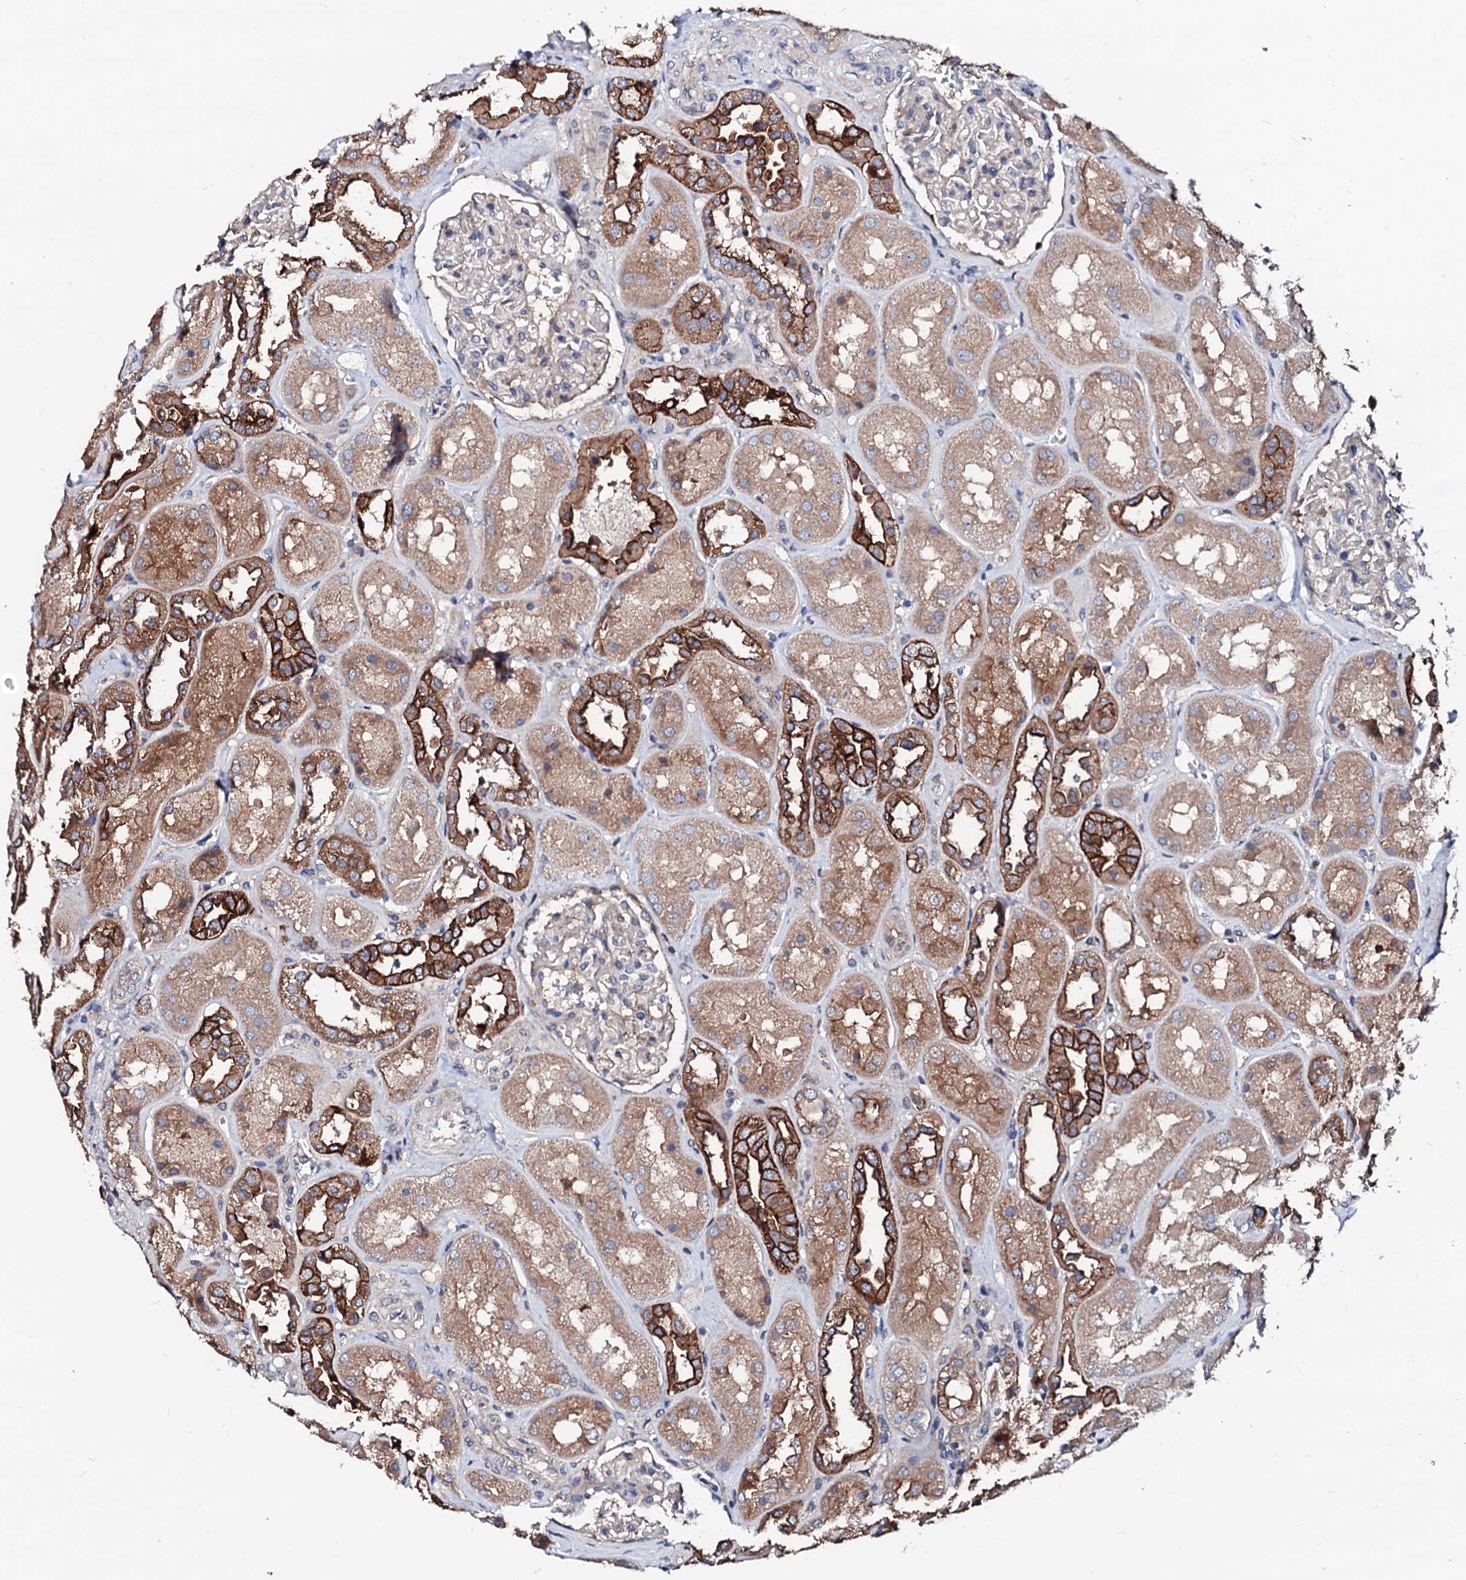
{"staining": {"intensity": "weak", "quantity": "25%-75%", "location": "cytoplasmic/membranous"}, "tissue": "kidney", "cell_type": "Cells in glomeruli", "image_type": "normal", "snomed": [{"axis": "morphology", "description": "Normal tissue, NOS"}, {"axis": "topography", "description": "Kidney"}], "caption": "Immunohistochemistry (IHC) (DAB) staining of unremarkable kidney exhibits weak cytoplasmic/membranous protein expression in approximately 25%-75% of cells in glomeruli.", "gene": "TBCEL", "patient": {"sex": "male", "age": 70}}